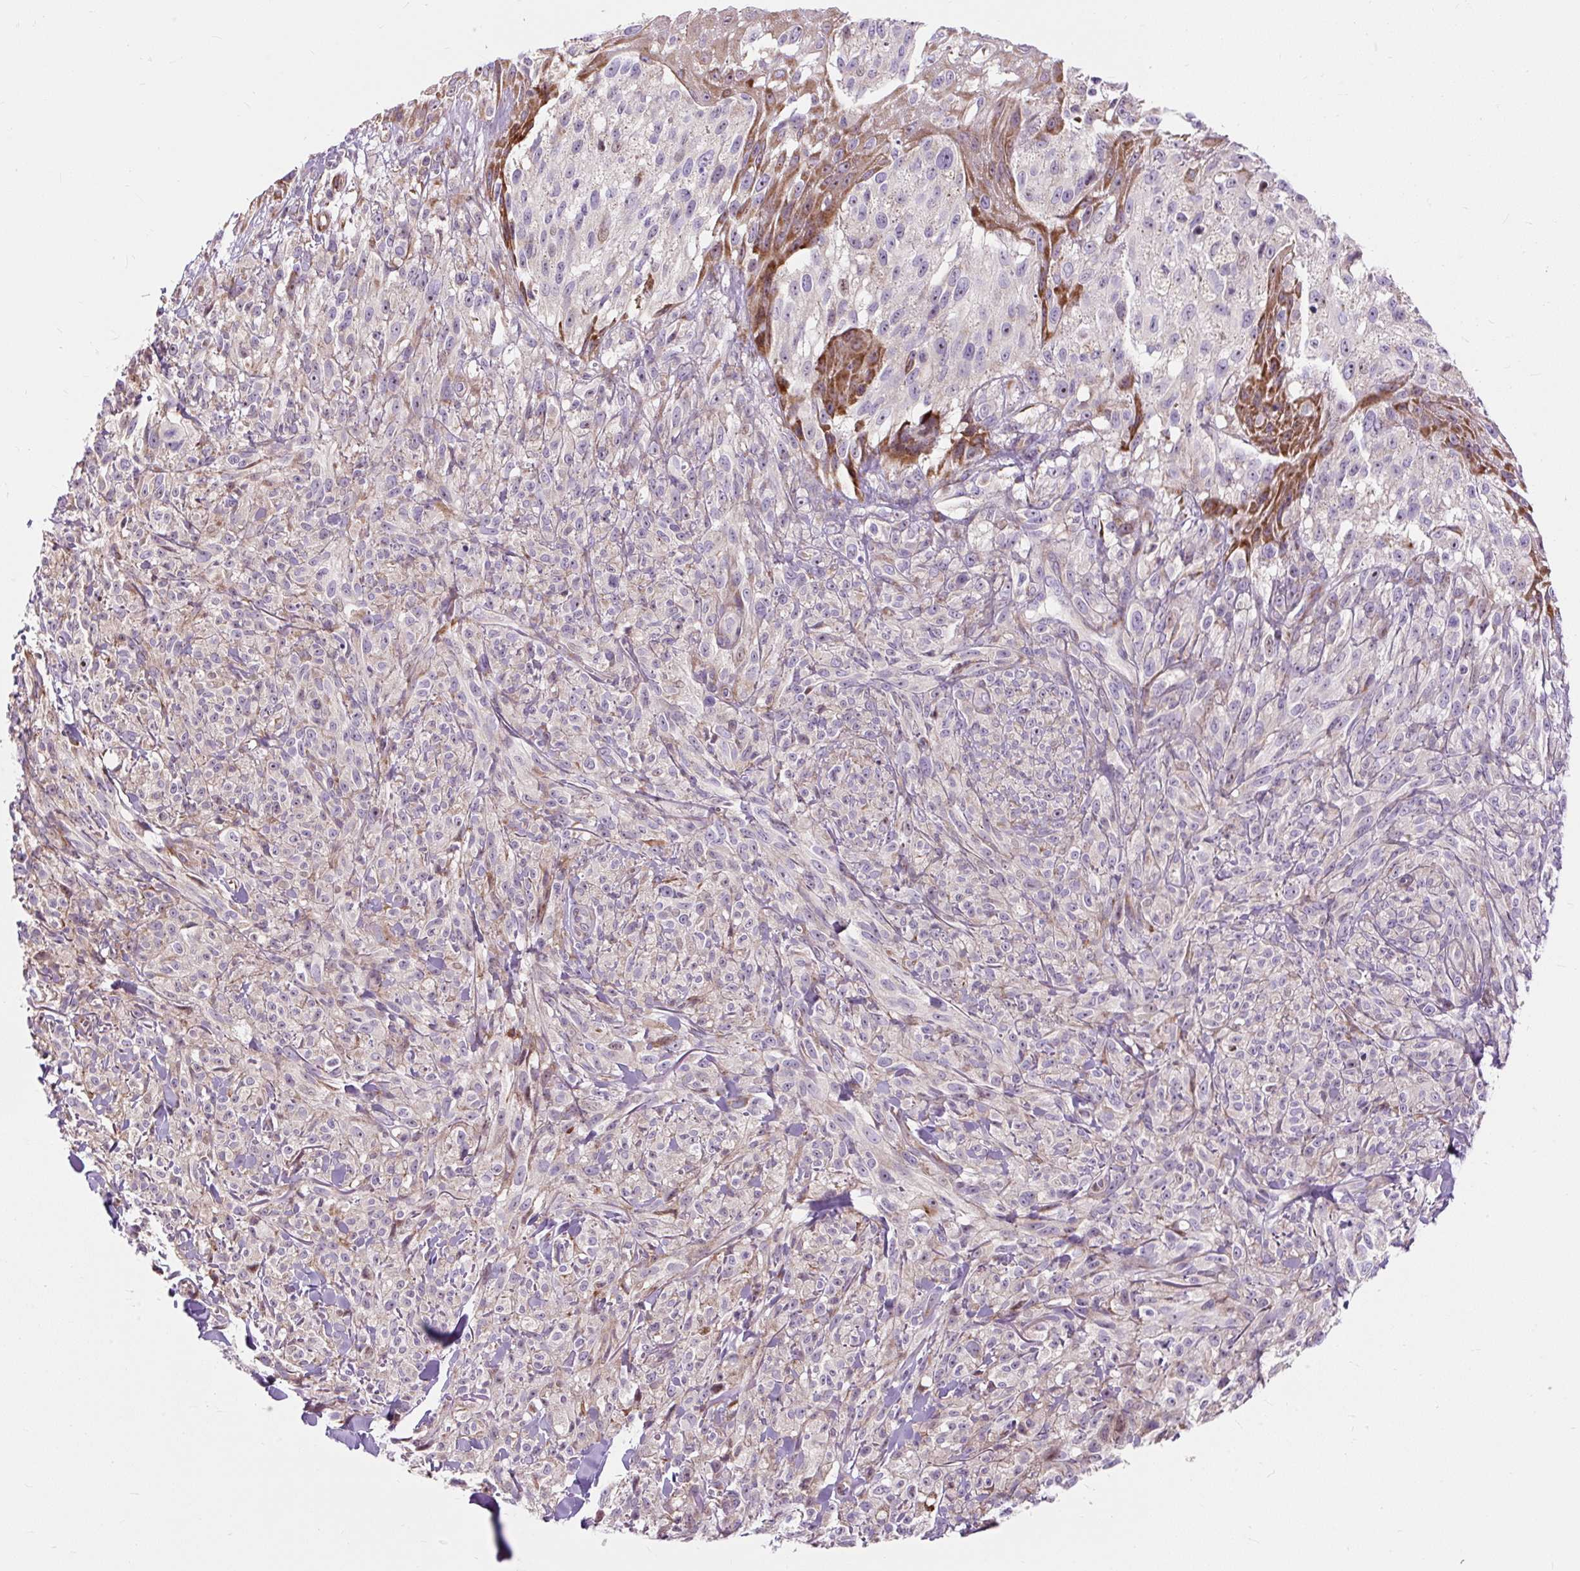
{"staining": {"intensity": "negative", "quantity": "none", "location": "none"}, "tissue": "melanoma", "cell_type": "Tumor cells", "image_type": "cancer", "snomed": [{"axis": "morphology", "description": "Malignant melanoma, NOS"}, {"axis": "topography", "description": "Skin of upper arm"}], "caption": "Tumor cells are negative for brown protein staining in malignant melanoma.", "gene": "CISD3", "patient": {"sex": "female", "age": 65}}